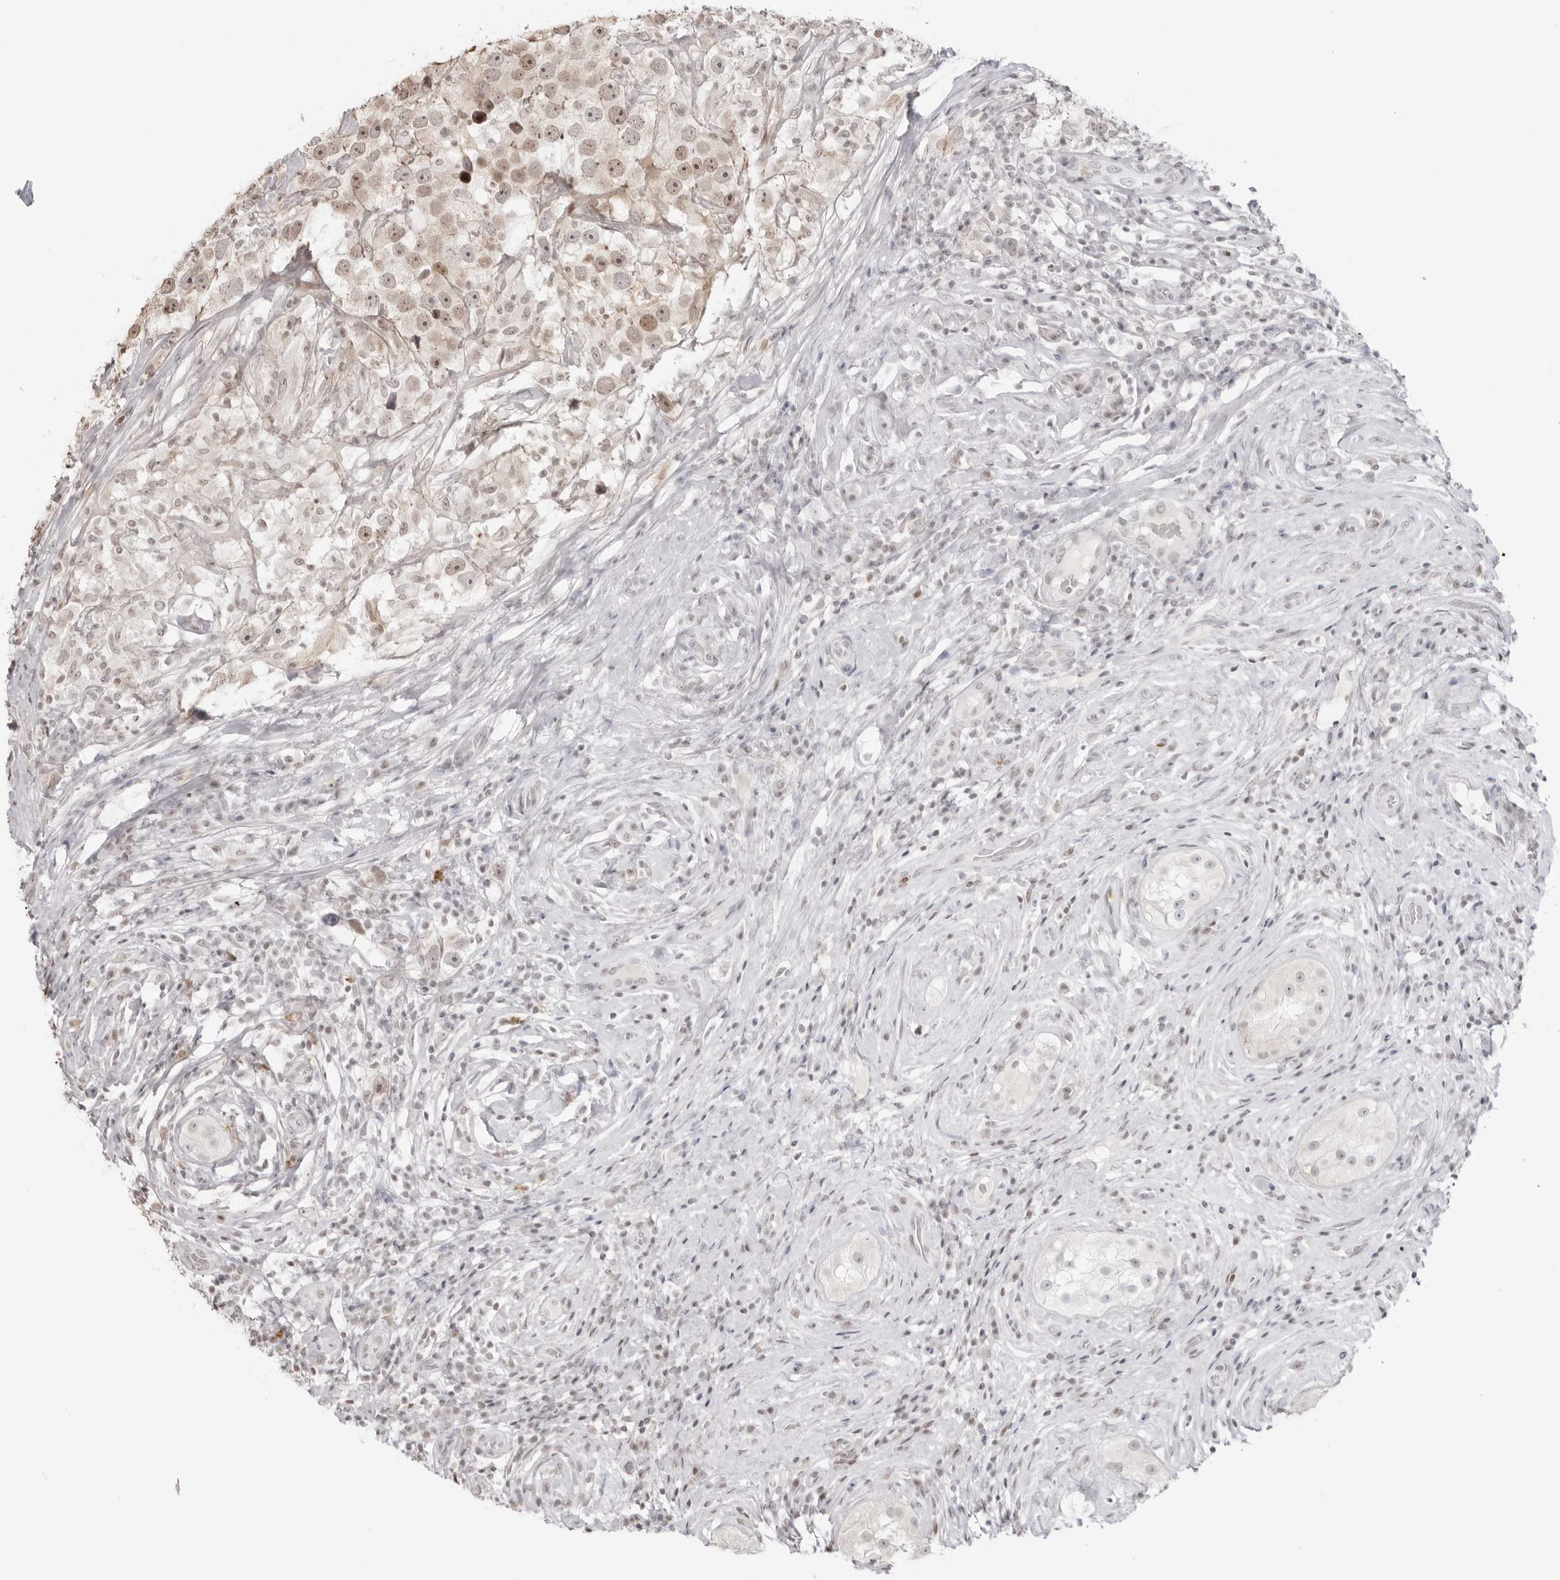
{"staining": {"intensity": "weak", "quantity": "25%-75%", "location": "nuclear"}, "tissue": "testis cancer", "cell_type": "Tumor cells", "image_type": "cancer", "snomed": [{"axis": "morphology", "description": "Seminoma, NOS"}, {"axis": "topography", "description": "Testis"}], "caption": "Brown immunohistochemical staining in testis cancer demonstrates weak nuclear expression in approximately 25%-75% of tumor cells.", "gene": "RNF146", "patient": {"sex": "male", "age": 49}}